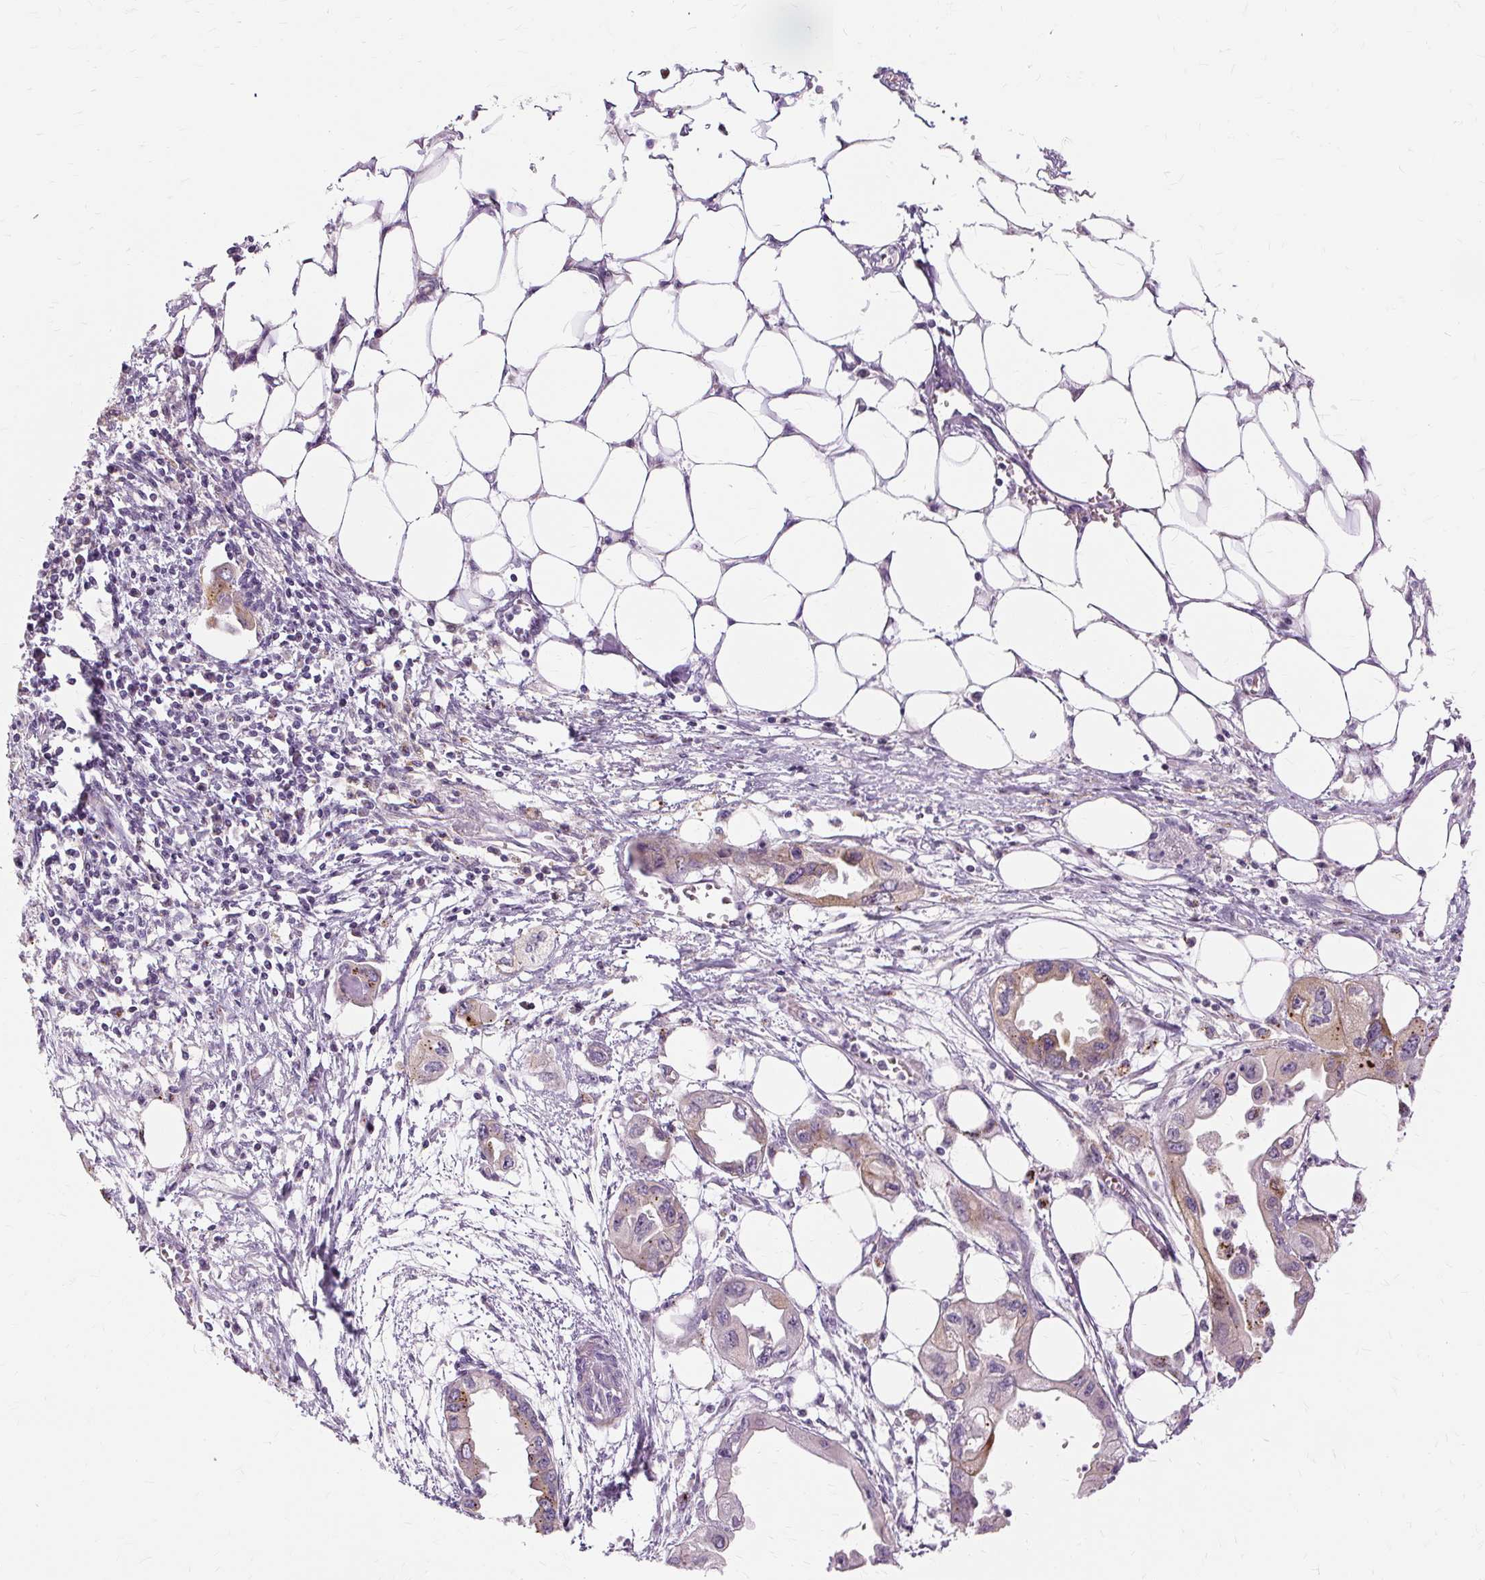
{"staining": {"intensity": "moderate", "quantity": "25%-75%", "location": "cytoplasmic/membranous"}, "tissue": "endometrial cancer", "cell_type": "Tumor cells", "image_type": "cancer", "snomed": [{"axis": "morphology", "description": "Adenocarcinoma, NOS"}, {"axis": "morphology", "description": "Adenocarcinoma, metastatic, NOS"}, {"axis": "topography", "description": "Adipose tissue"}, {"axis": "topography", "description": "Endometrium"}], "caption": "Immunohistochemical staining of endometrial adenocarcinoma exhibits moderate cytoplasmic/membranous protein staining in about 25%-75% of tumor cells.", "gene": "MMACHC", "patient": {"sex": "female", "age": 67}}